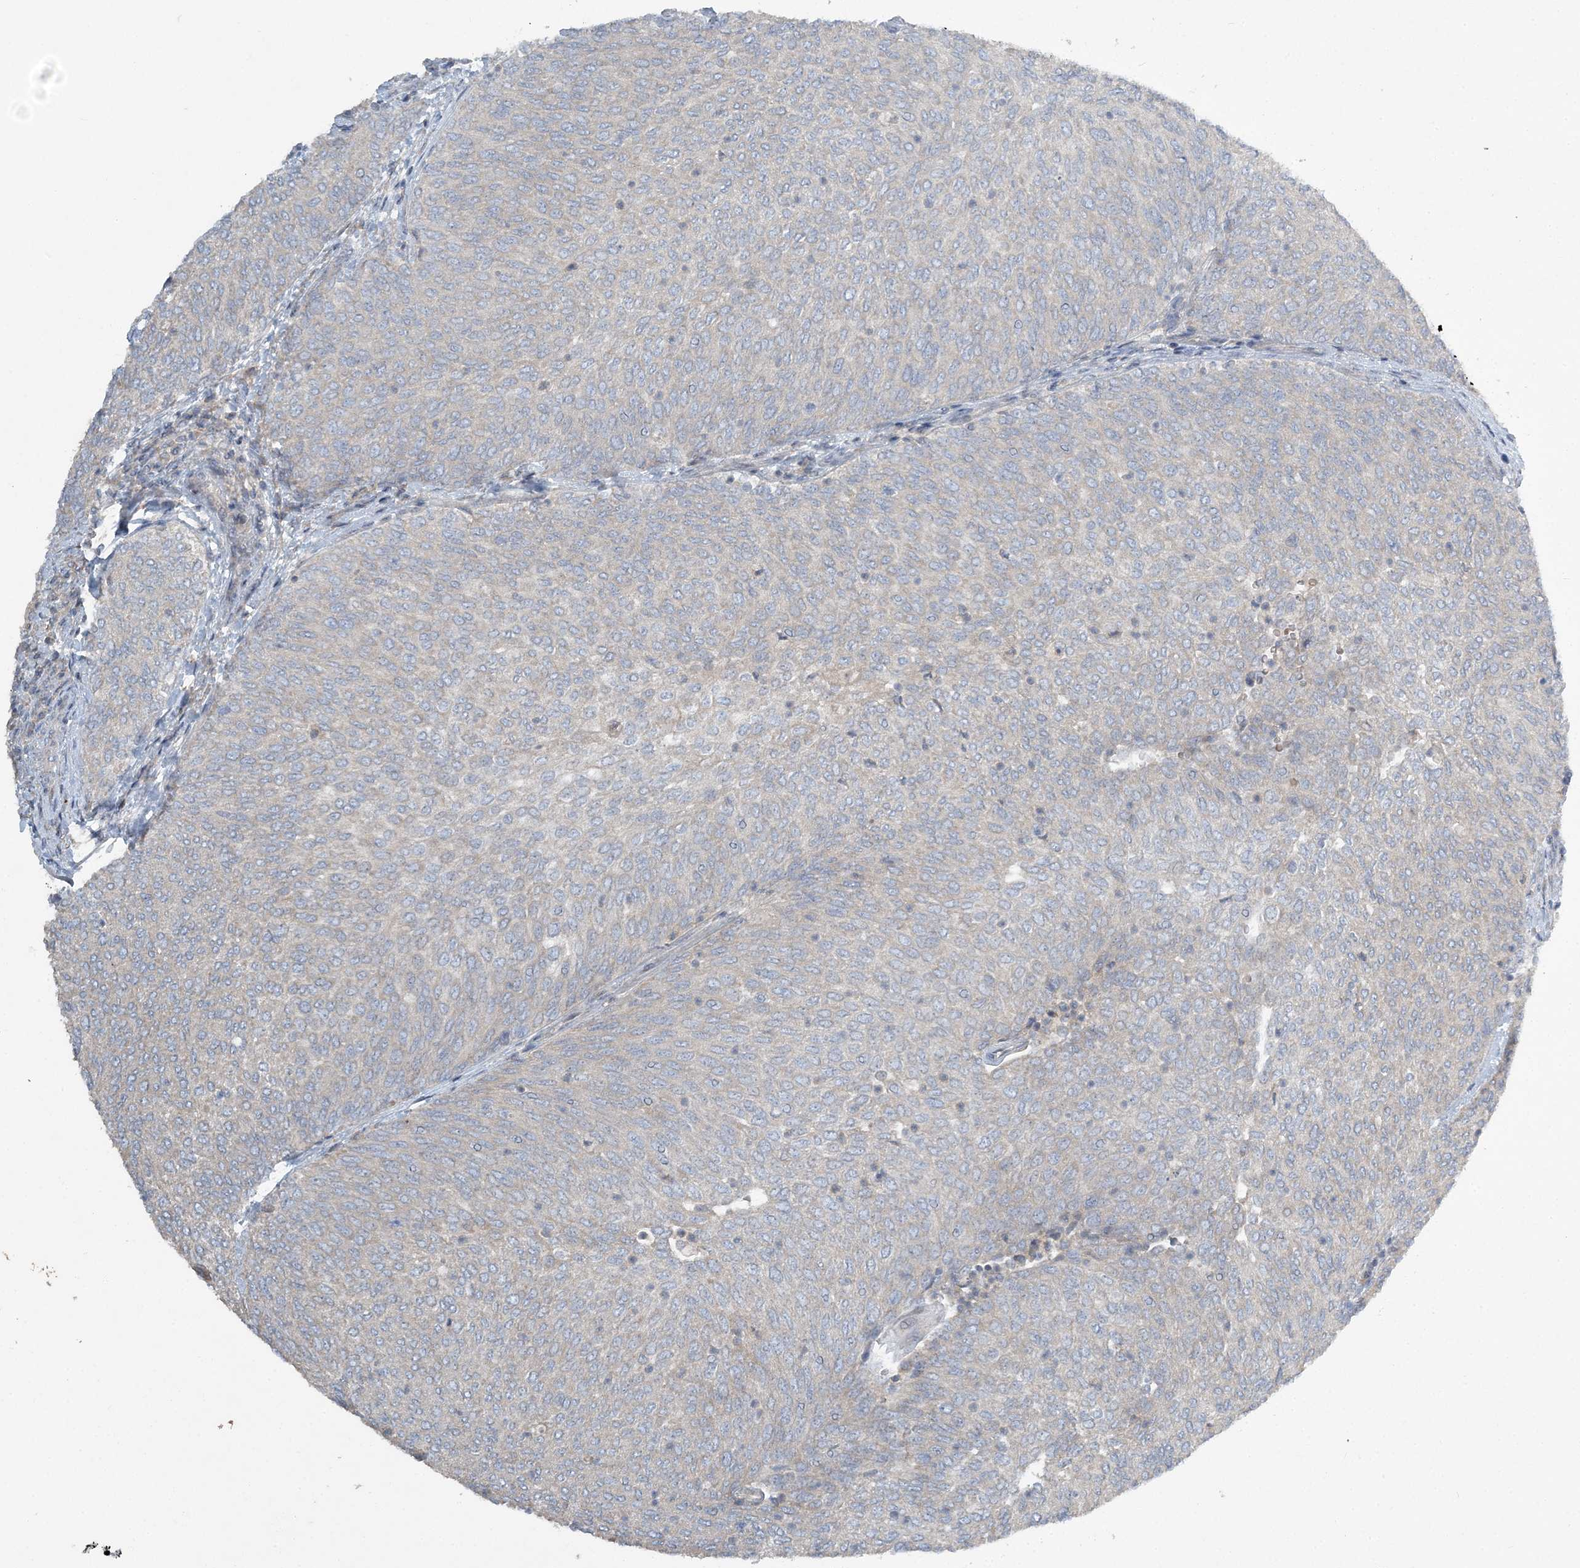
{"staining": {"intensity": "negative", "quantity": "none", "location": "none"}, "tissue": "urothelial cancer", "cell_type": "Tumor cells", "image_type": "cancer", "snomed": [{"axis": "morphology", "description": "Urothelial carcinoma, Low grade"}, {"axis": "topography", "description": "Urinary bladder"}], "caption": "Photomicrograph shows no significant protein expression in tumor cells of urothelial cancer.", "gene": "SLC4A10", "patient": {"sex": "female", "age": 79}}